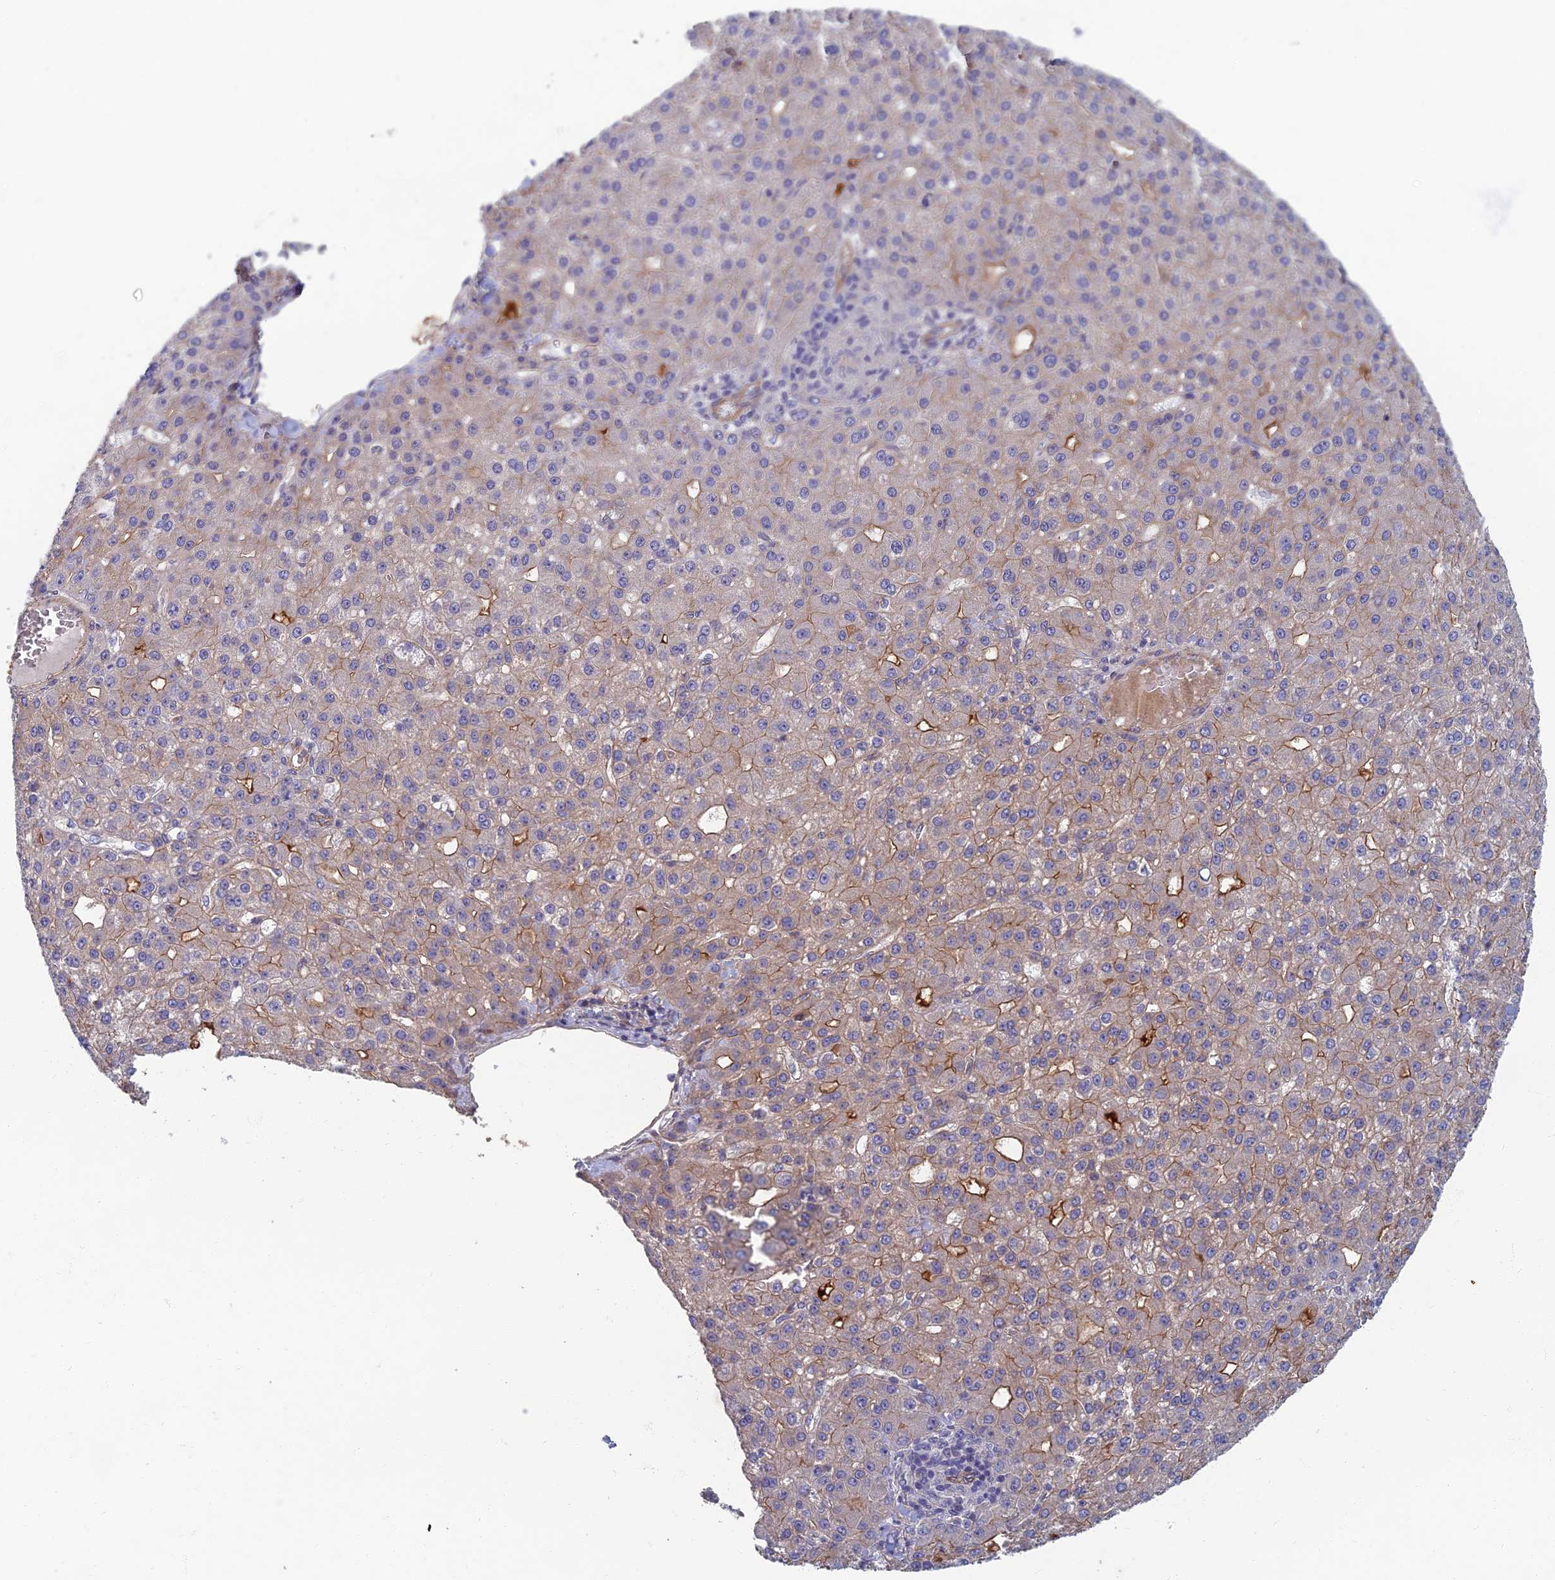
{"staining": {"intensity": "moderate", "quantity": "<25%", "location": "cytoplasmic/membranous"}, "tissue": "liver cancer", "cell_type": "Tumor cells", "image_type": "cancer", "snomed": [{"axis": "morphology", "description": "Carcinoma, Hepatocellular, NOS"}, {"axis": "topography", "description": "Liver"}], "caption": "Hepatocellular carcinoma (liver) stained for a protein shows moderate cytoplasmic/membranous positivity in tumor cells.", "gene": "RHBDL2", "patient": {"sex": "male", "age": 67}}